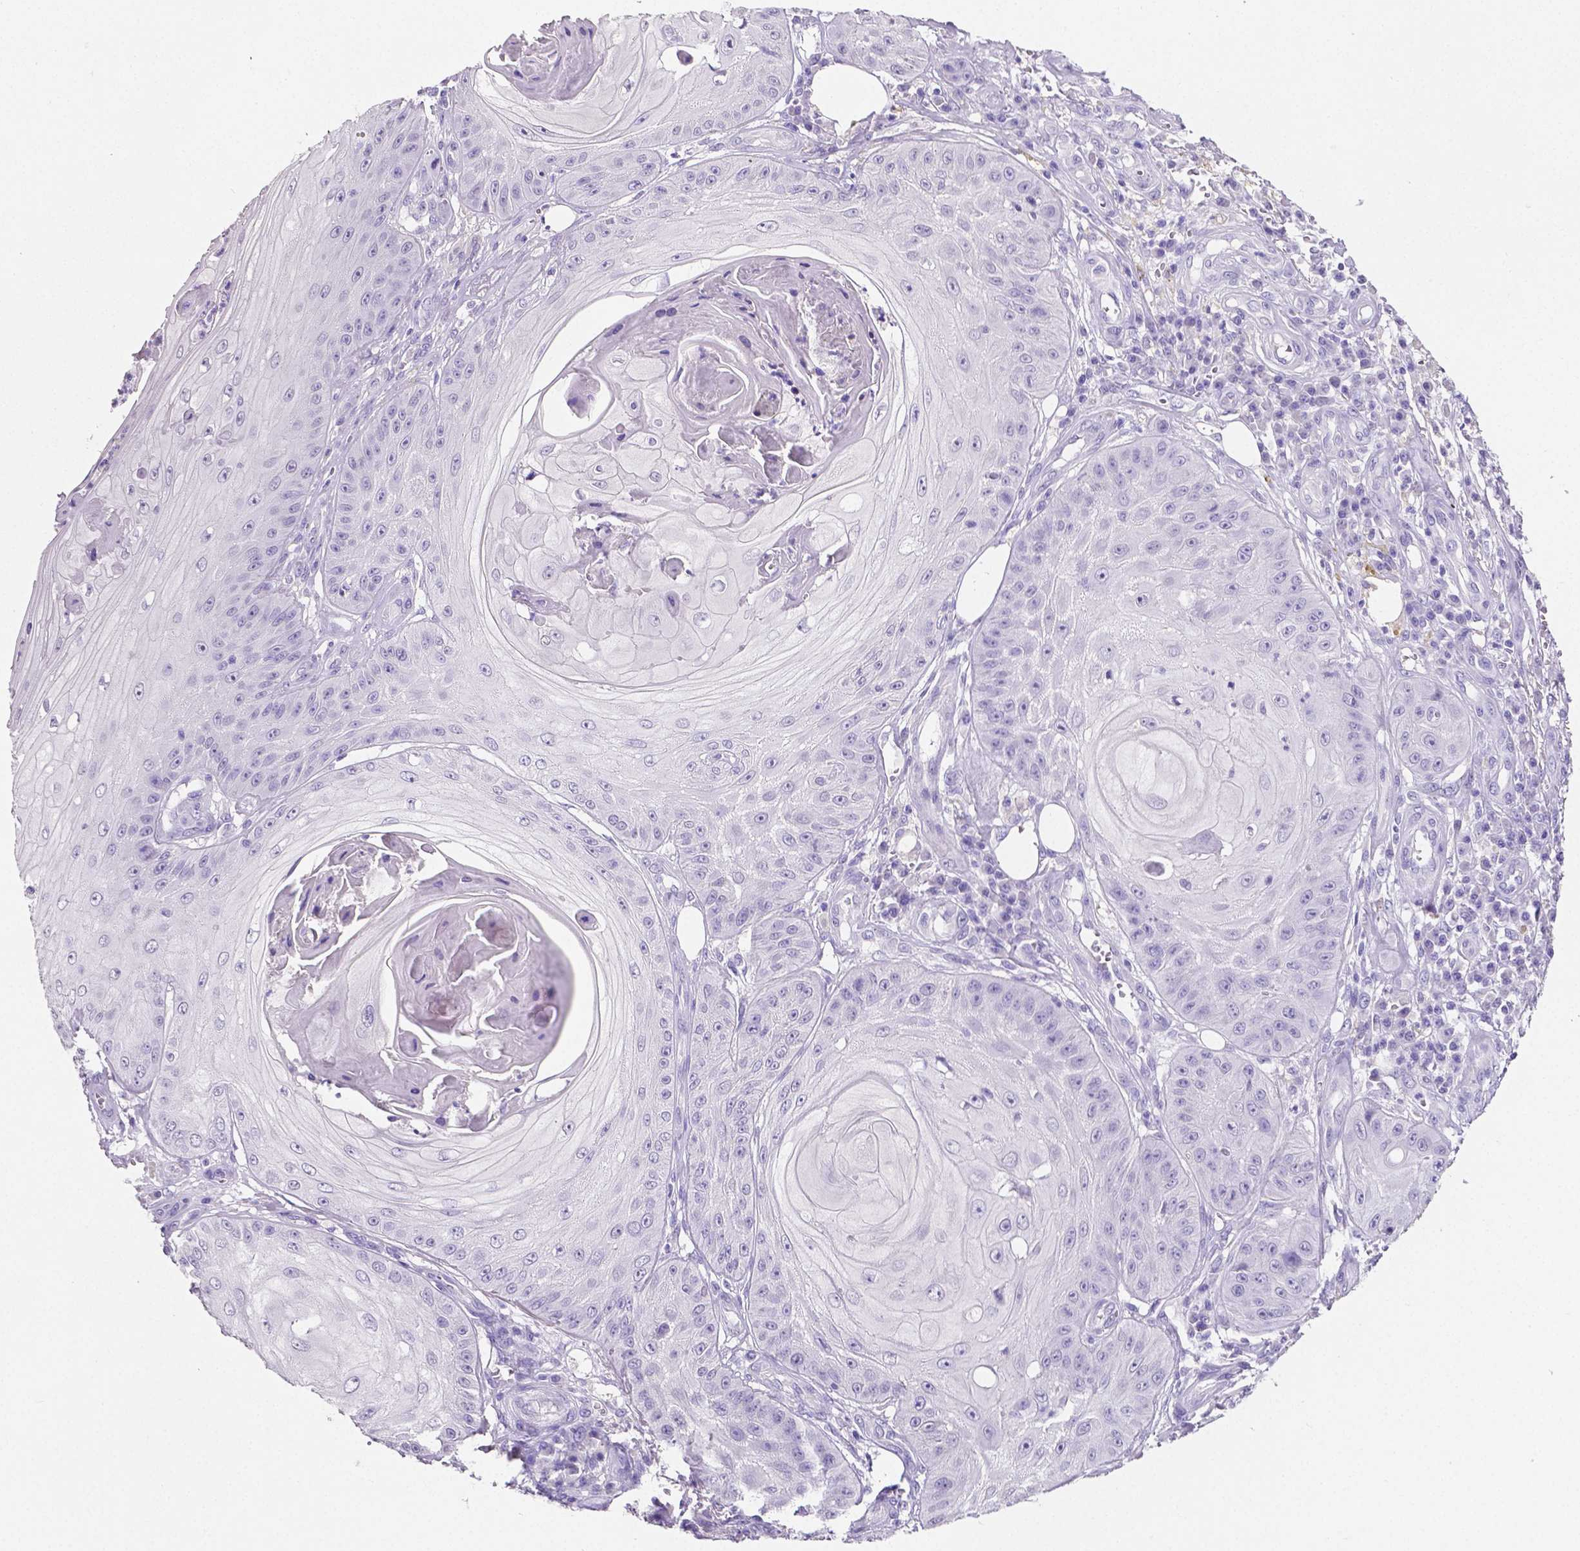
{"staining": {"intensity": "negative", "quantity": "none", "location": "none"}, "tissue": "skin cancer", "cell_type": "Tumor cells", "image_type": "cancer", "snomed": [{"axis": "morphology", "description": "Squamous cell carcinoma, NOS"}, {"axis": "topography", "description": "Skin"}], "caption": "Immunohistochemistry micrograph of human skin cancer (squamous cell carcinoma) stained for a protein (brown), which reveals no expression in tumor cells.", "gene": "SLC22A2", "patient": {"sex": "male", "age": 70}}